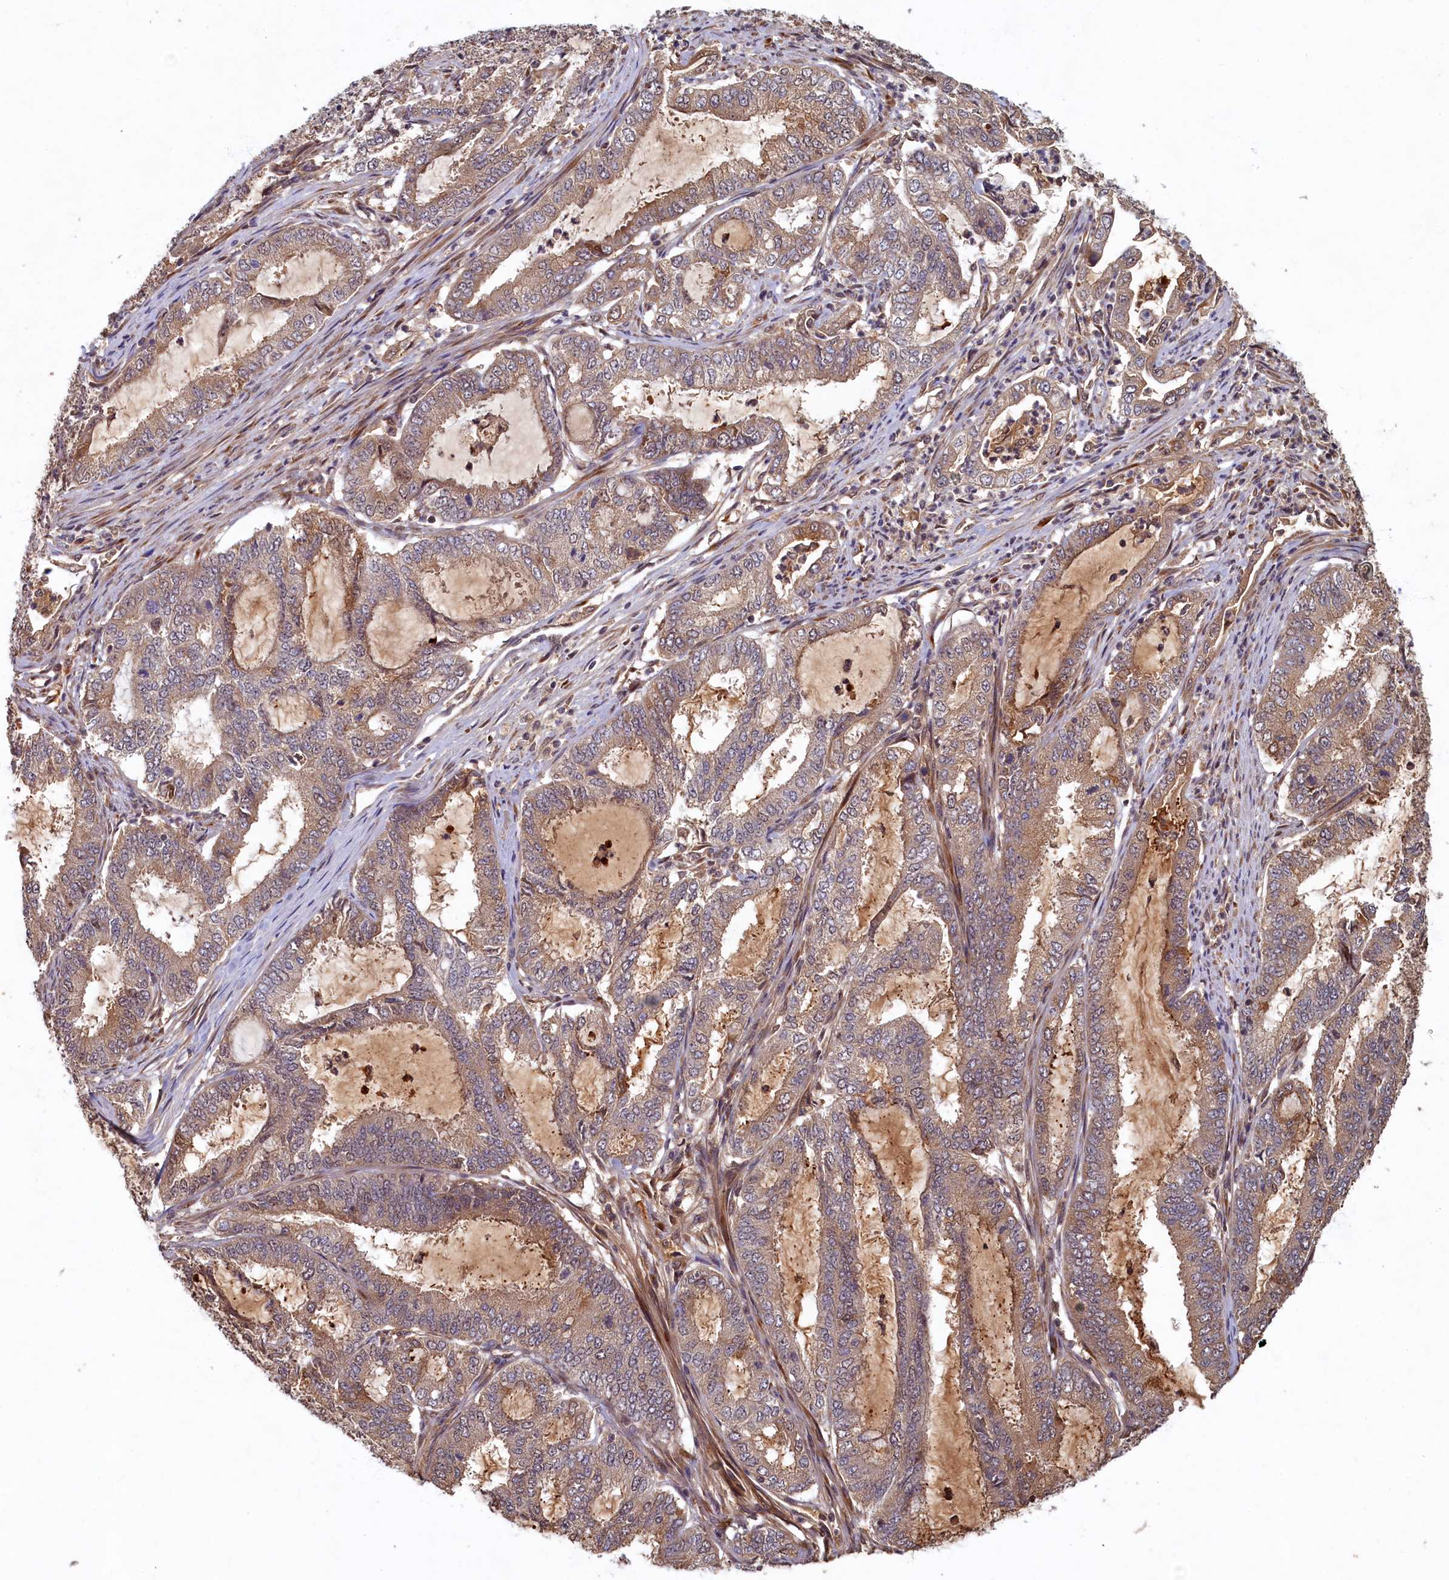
{"staining": {"intensity": "weak", "quantity": "25%-75%", "location": "cytoplasmic/membranous"}, "tissue": "endometrial cancer", "cell_type": "Tumor cells", "image_type": "cancer", "snomed": [{"axis": "morphology", "description": "Adenocarcinoma, NOS"}, {"axis": "topography", "description": "Endometrium"}], "caption": "High-magnification brightfield microscopy of endometrial adenocarcinoma stained with DAB (brown) and counterstained with hematoxylin (blue). tumor cells exhibit weak cytoplasmic/membranous staining is identified in approximately25%-75% of cells.", "gene": "LCMT2", "patient": {"sex": "female", "age": 51}}